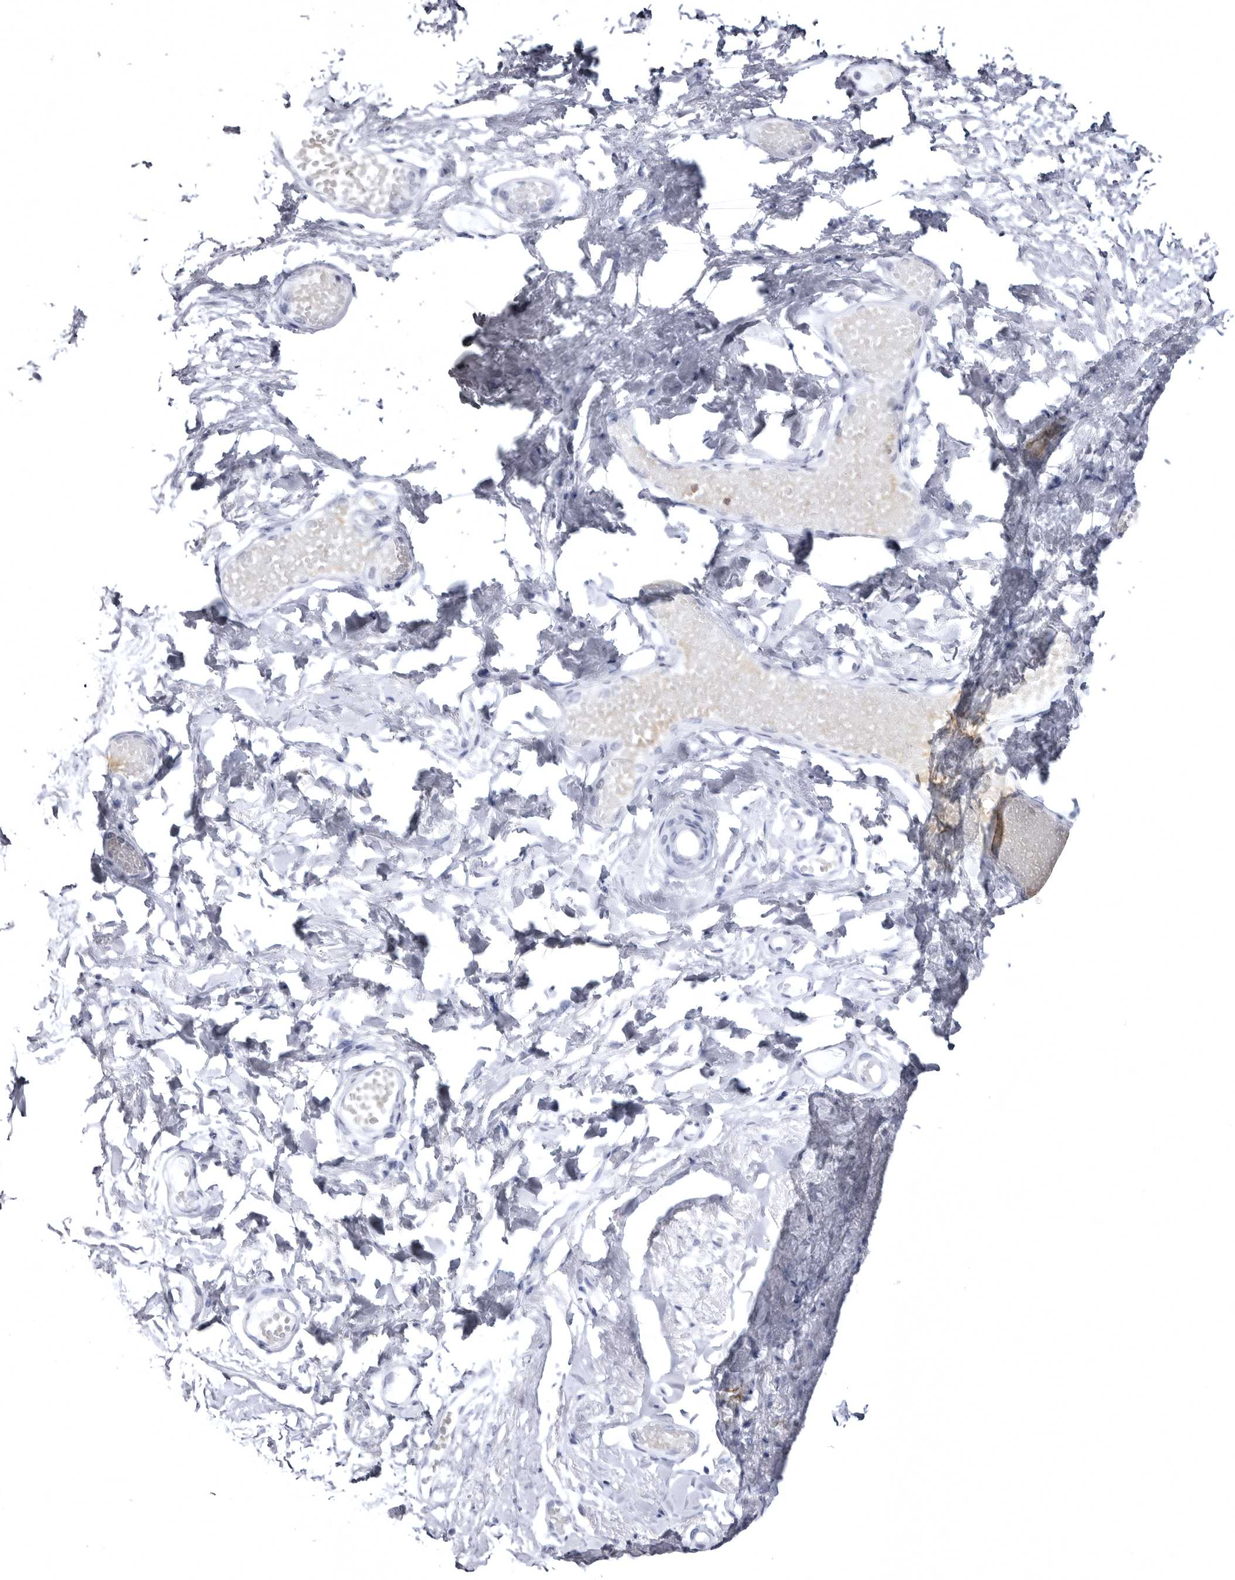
{"staining": {"intensity": "negative", "quantity": "none", "location": "none"}, "tissue": "skin", "cell_type": "Epidermal cells", "image_type": "normal", "snomed": [{"axis": "morphology", "description": "Normal tissue, NOS"}, {"axis": "morphology", "description": "Inflammation, NOS"}, {"axis": "topography", "description": "Vulva"}], "caption": "DAB (3,3'-diaminobenzidine) immunohistochemical staining of unremarkable skin shows no significant positivity in epidermal cells. (Immunohistochemistry, brightfield microscopy, high magnification).", "gene": "STAP2", "patient": {"sex": "female", "age": 84}}